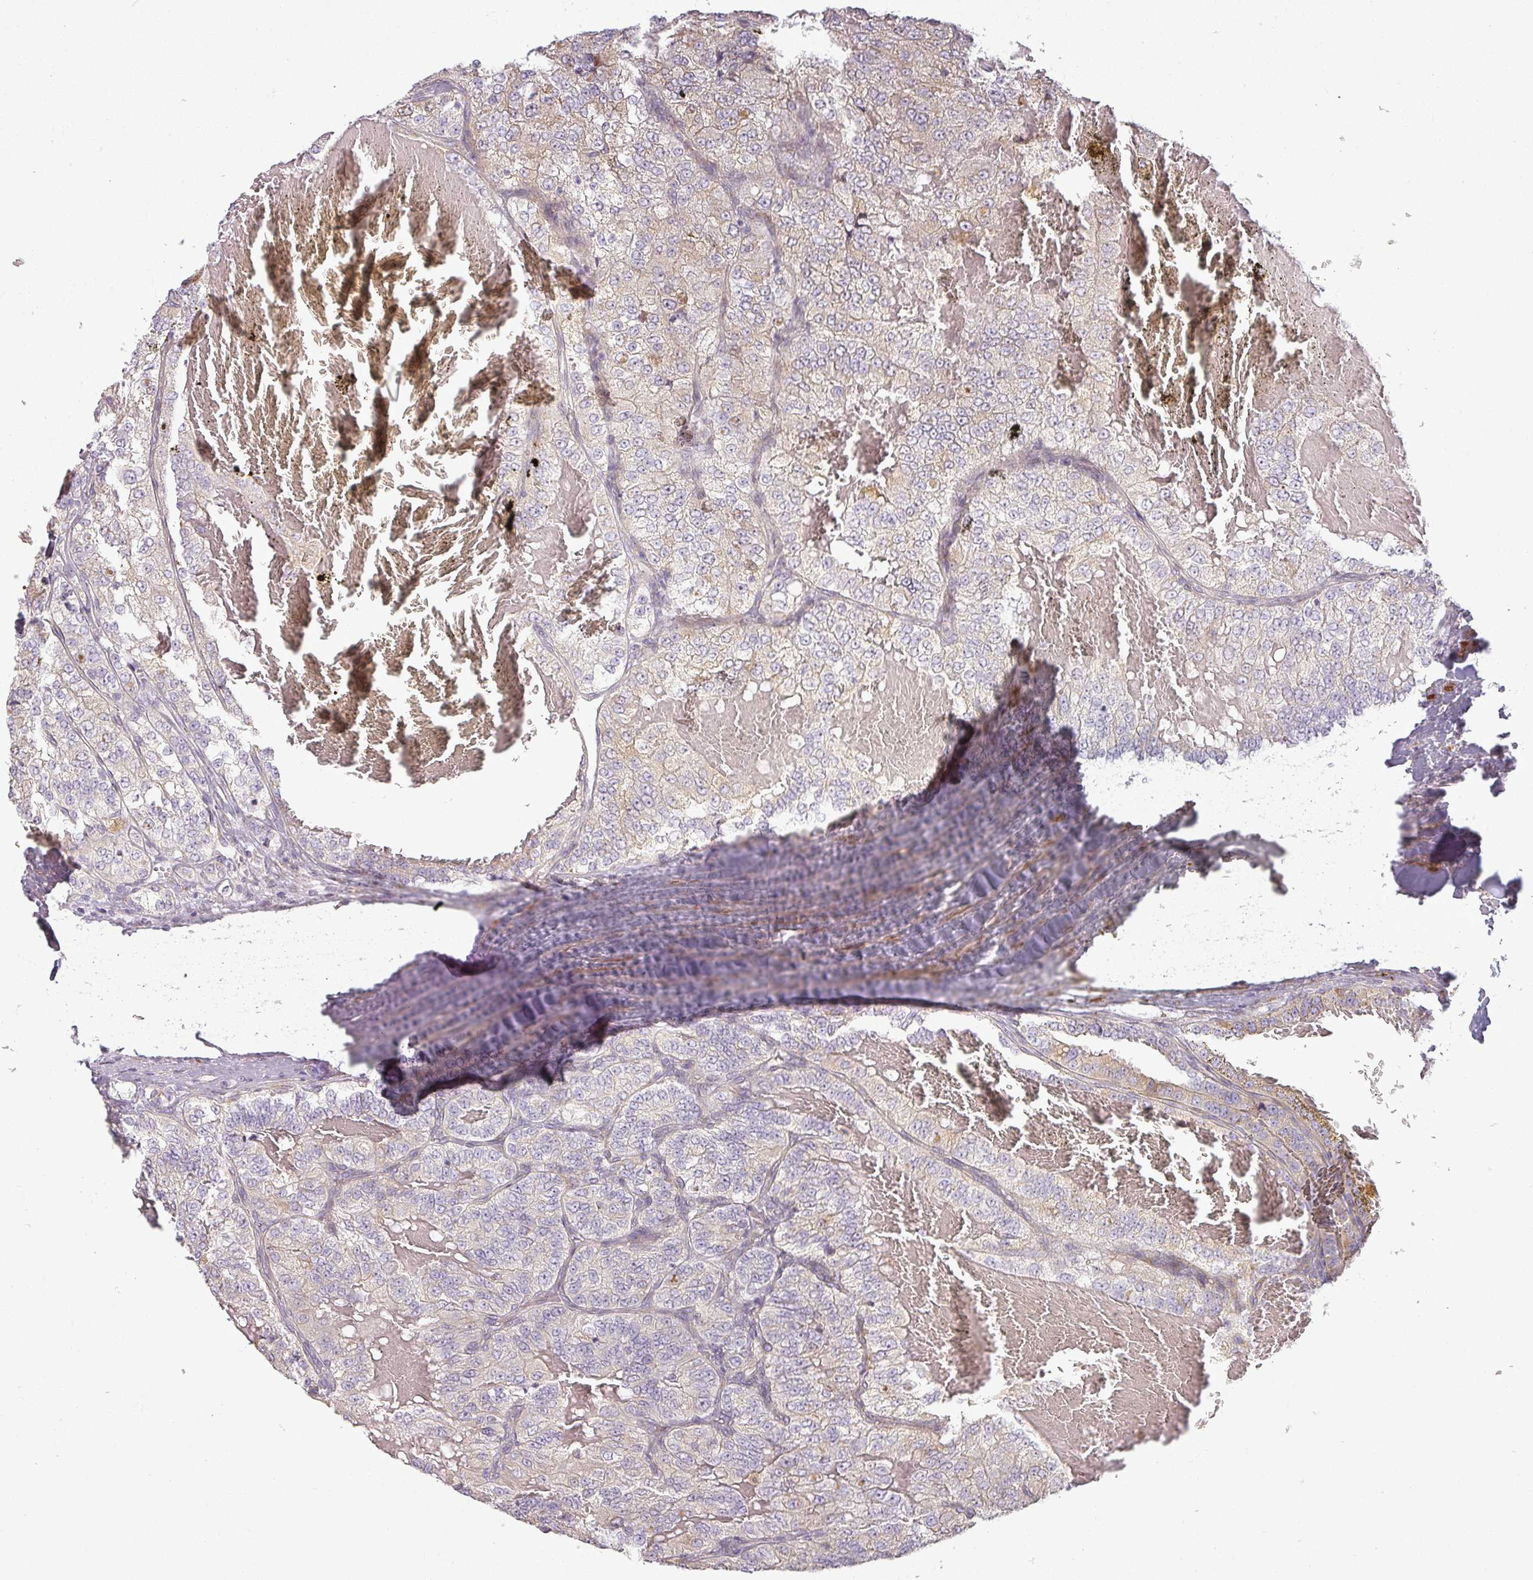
{"staining": {"intensity": "weak", "quantity": "<25%", "location": "cytoplasmic/membranous"}, "tissue": "renal cancer", "cell_type": "Tumor cells", "image_type": "cancer", "snomed": [{"axis": "morphology", "description": "Adenocarcinoma, NOS"}, {"axis": "topography", "description": "Kidney"}], "caption": "Renal cancer (adenocarcinoma) stained for a protein using immunohistochemistry (IHC) displays no positivity tumor cells.", "gene": "CCDC144A", "patient": {"sex": "female", "age": 63}}